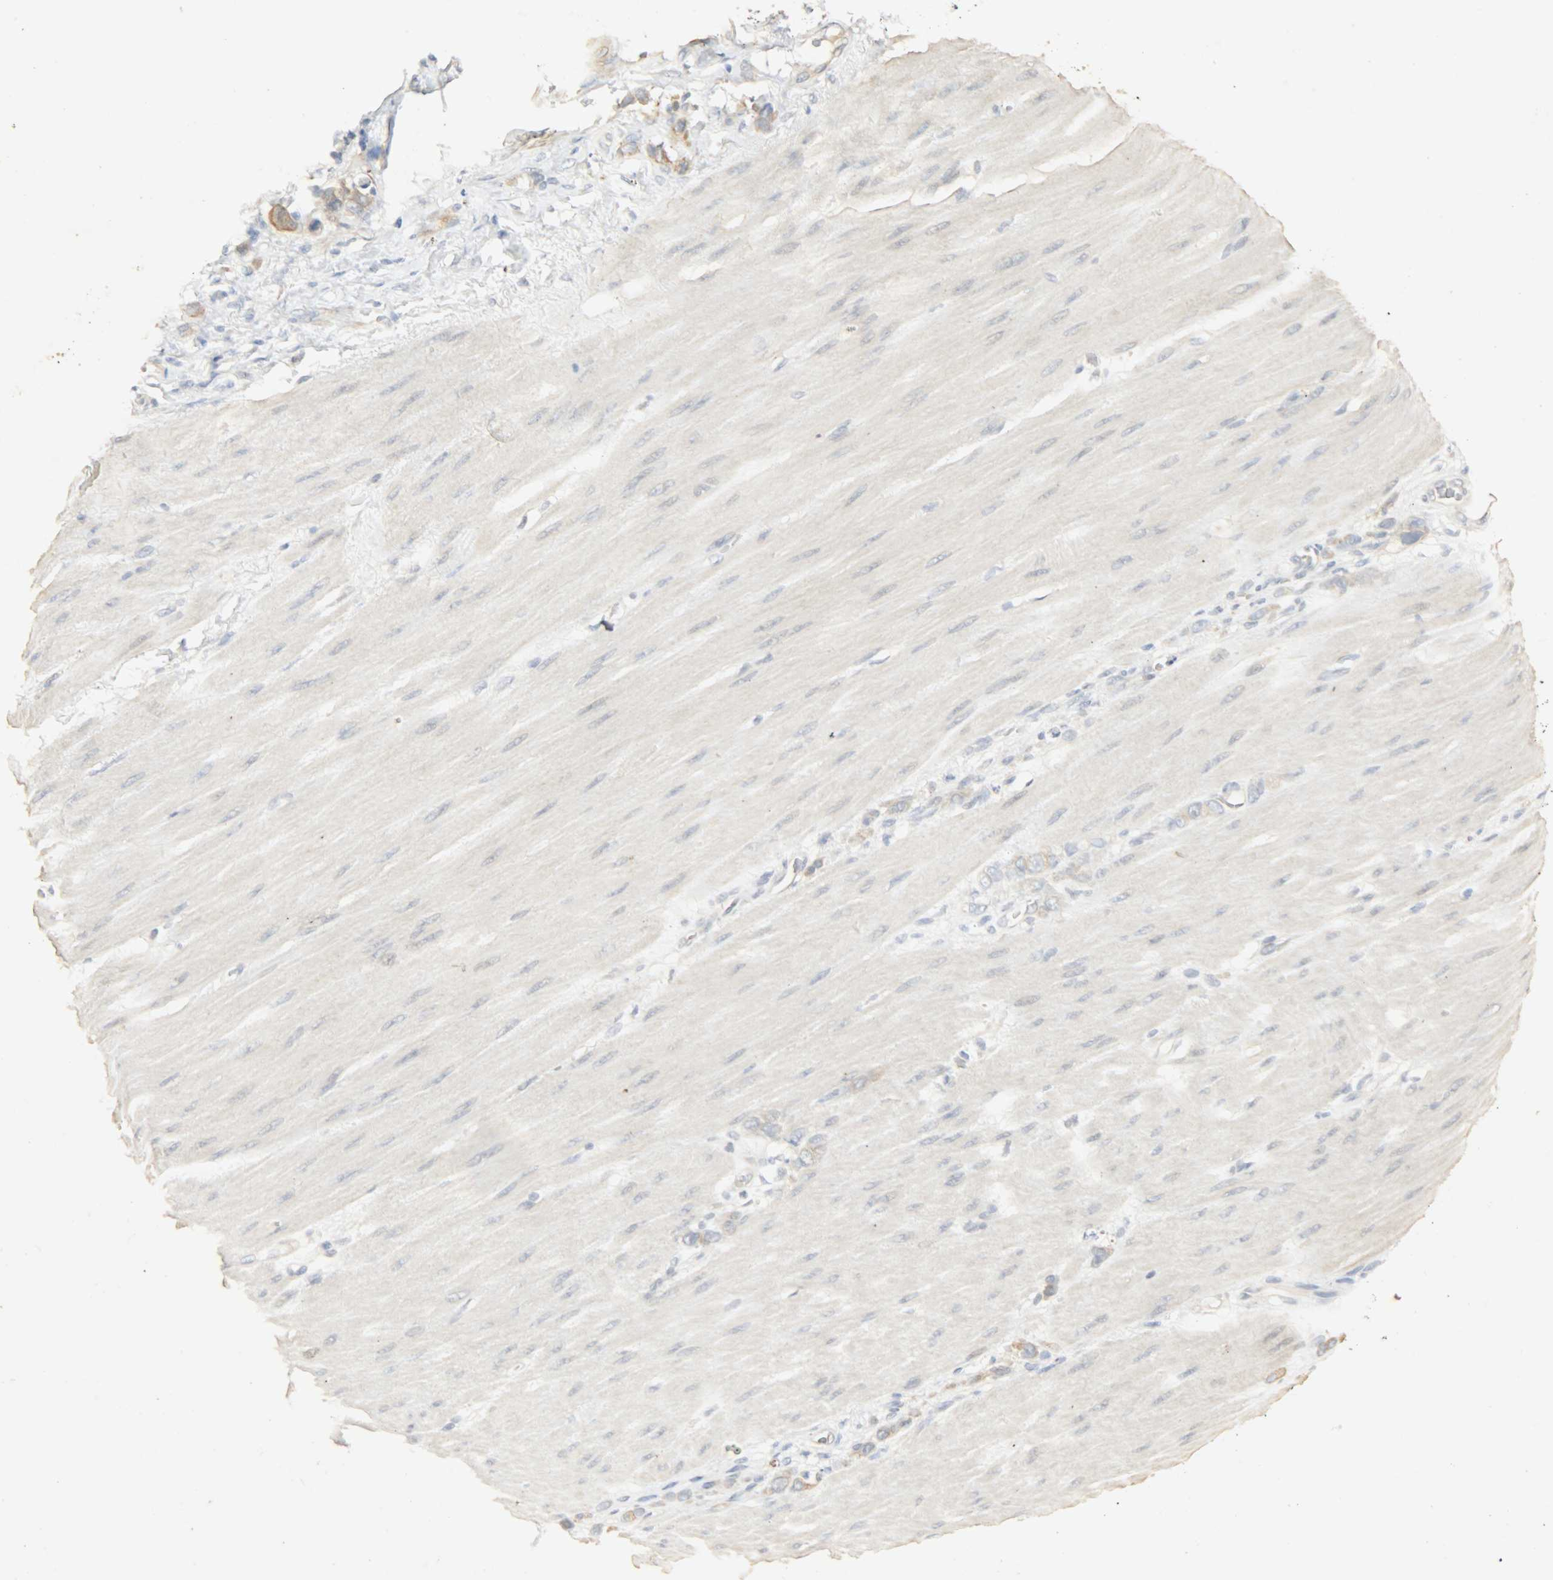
{"staining": {"intensity": "moderate", "quantity": "<25%", "location": "cytoplasmic/membranous"}, "tissue": "stomach cancer", "cell_type": "Tumor cells", "image_type": "cancer", "snomed": [{"axis": "morphology", "description": "Adenocarcinoma, NOS"}, {"axis": "topography", "description": "Stomach"}], "caption": "A high-resolution image shows immunohistochemistry (IHC) staining of adenocarcinoma (stomach), which exhibits moderate cytoplasmic/membranous positivity in about <25% of tumor cells.", "gene": "USP13", "patient": {"sex": "male", "age": 82}}